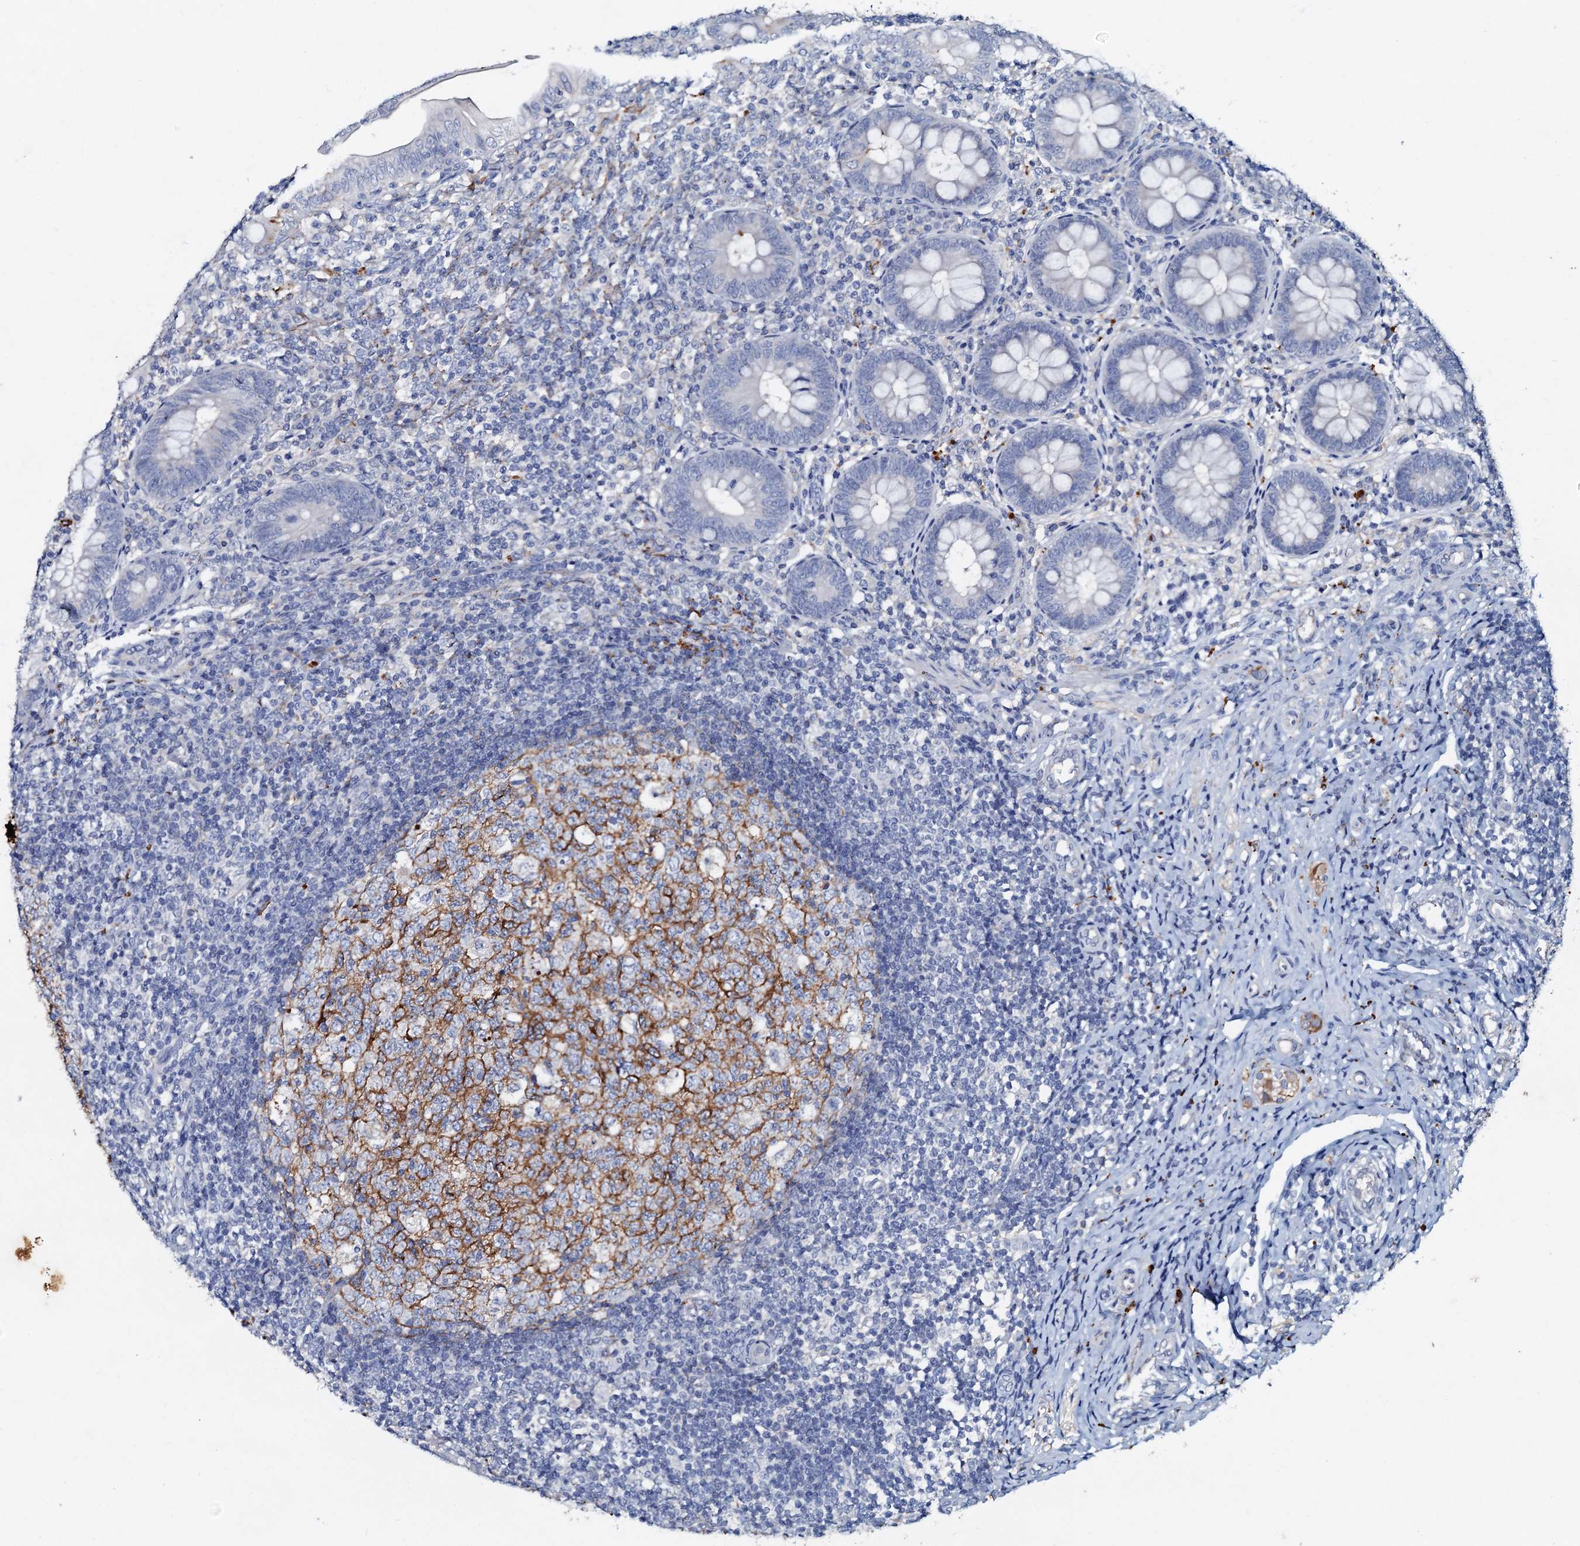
{"staining": {"intensity": "negative", "quantity": "none", "location": "none"}, "tissue": "appendix", "cell_type": "Glandular cells", "image_type": "normal", "snomed": [{"axis": "morphology", "description": "Normal tissue, NOS"}, {"axis": "topography", "description": "Appendix"}], "caption": "A high-resolution micrograph shows immunohistochemistry staining of unremarkable appendix, which demonstrates no significant expression in glandular cells.", "gene": "MANSC4", "patient": {"sex": "male", "age": 14}}